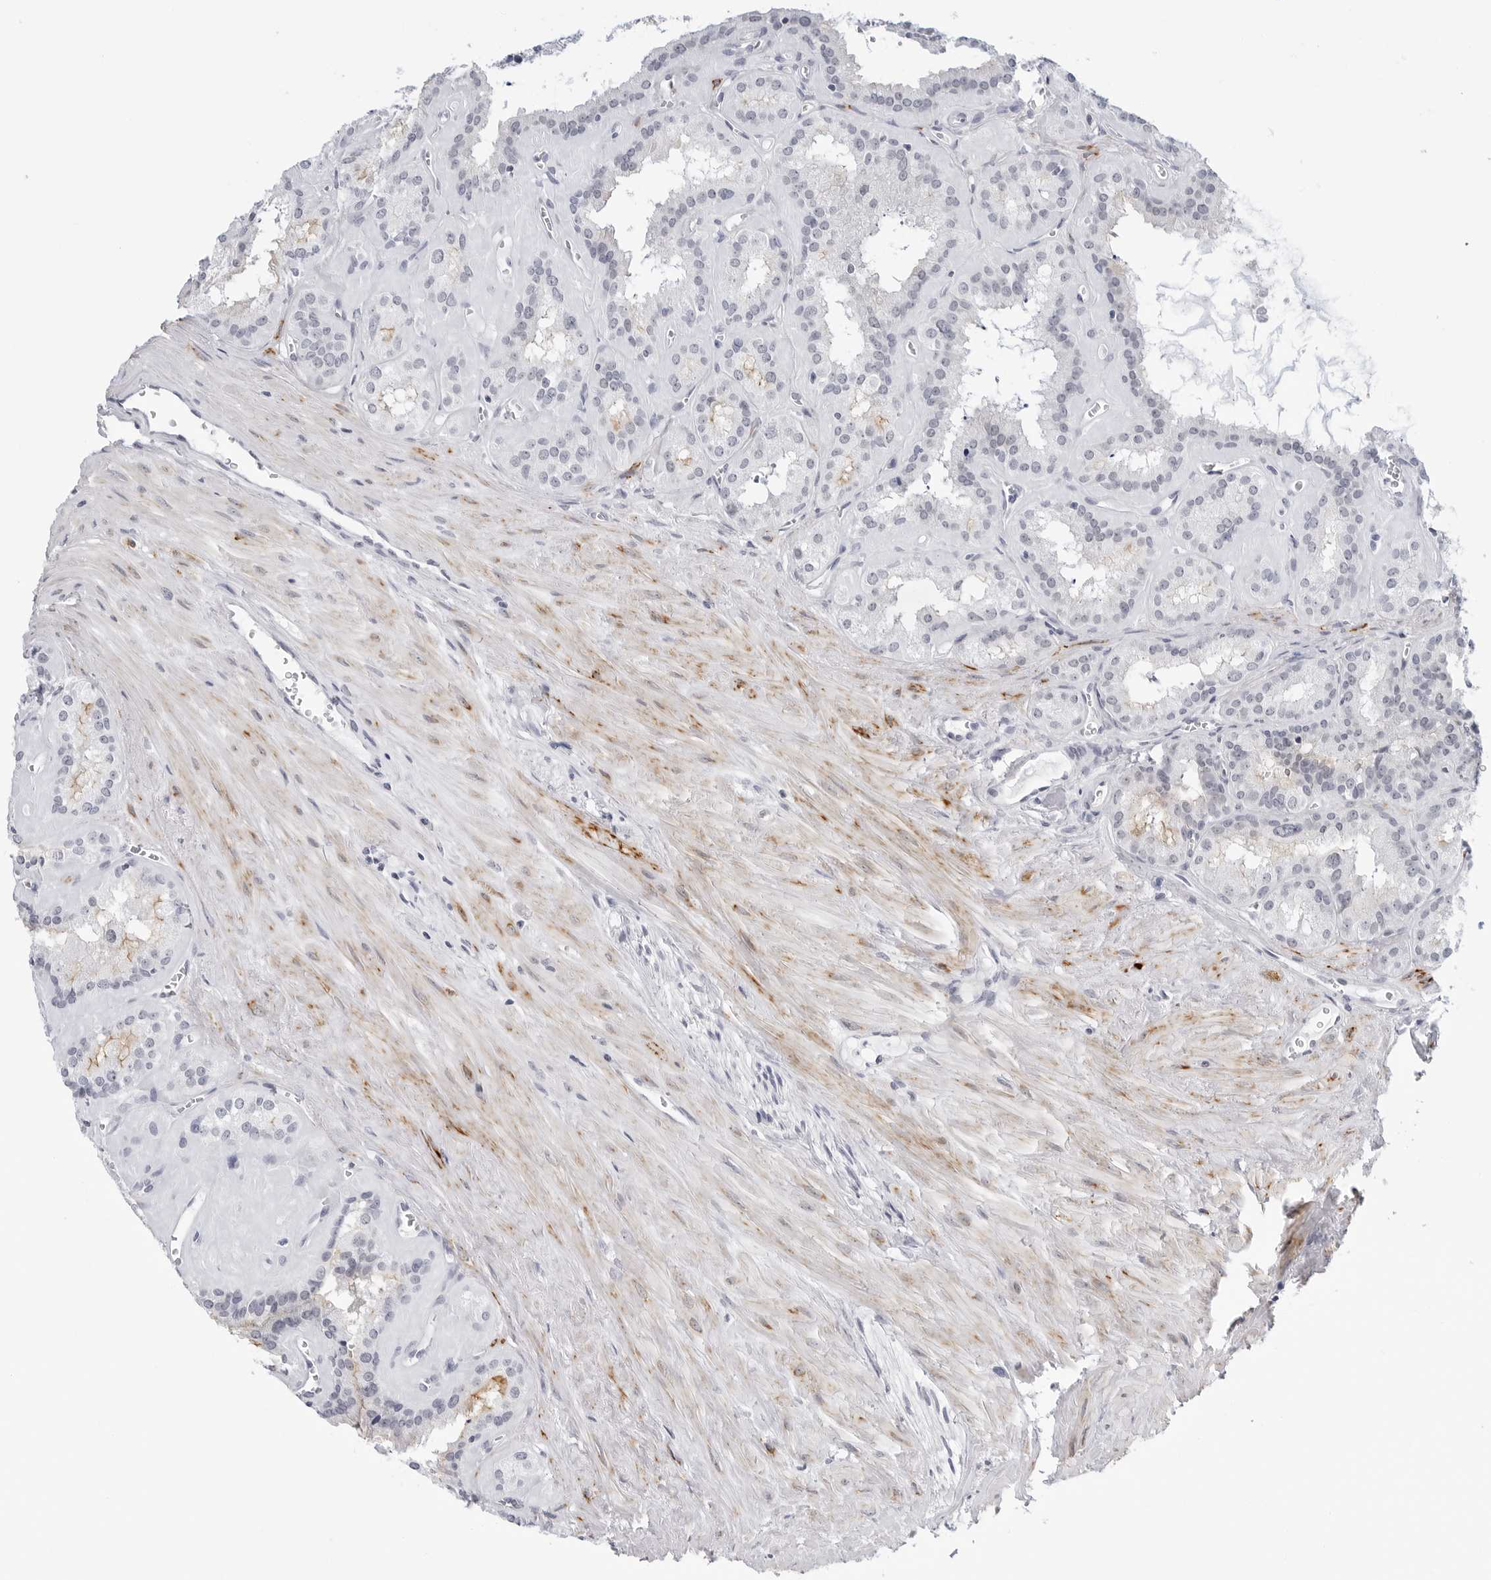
{"staining": {"intensity": "negative", "quantity": "none", "location": "none"}, "tissue": "seminal vesicle", "cell_type": "Glandular cells", "image_type": "normal", "snomed": [{"axis": "morphology", "description": "Normal tissue, NOS"}, {"axis": "topography", "description": "Prostate"}, {"axis": "topography", "description": "Seminal veicle"}], "caption": "This is a image of immunohistochemistry (IHC) staining of benign seminal vesicle, which shows no expression in glandular cells. (Brightfield microscopy of DAB immunohistochemistry at high magnification).", "gene": "HSPB7", "patient": {"sex": "male", "age": 59}}